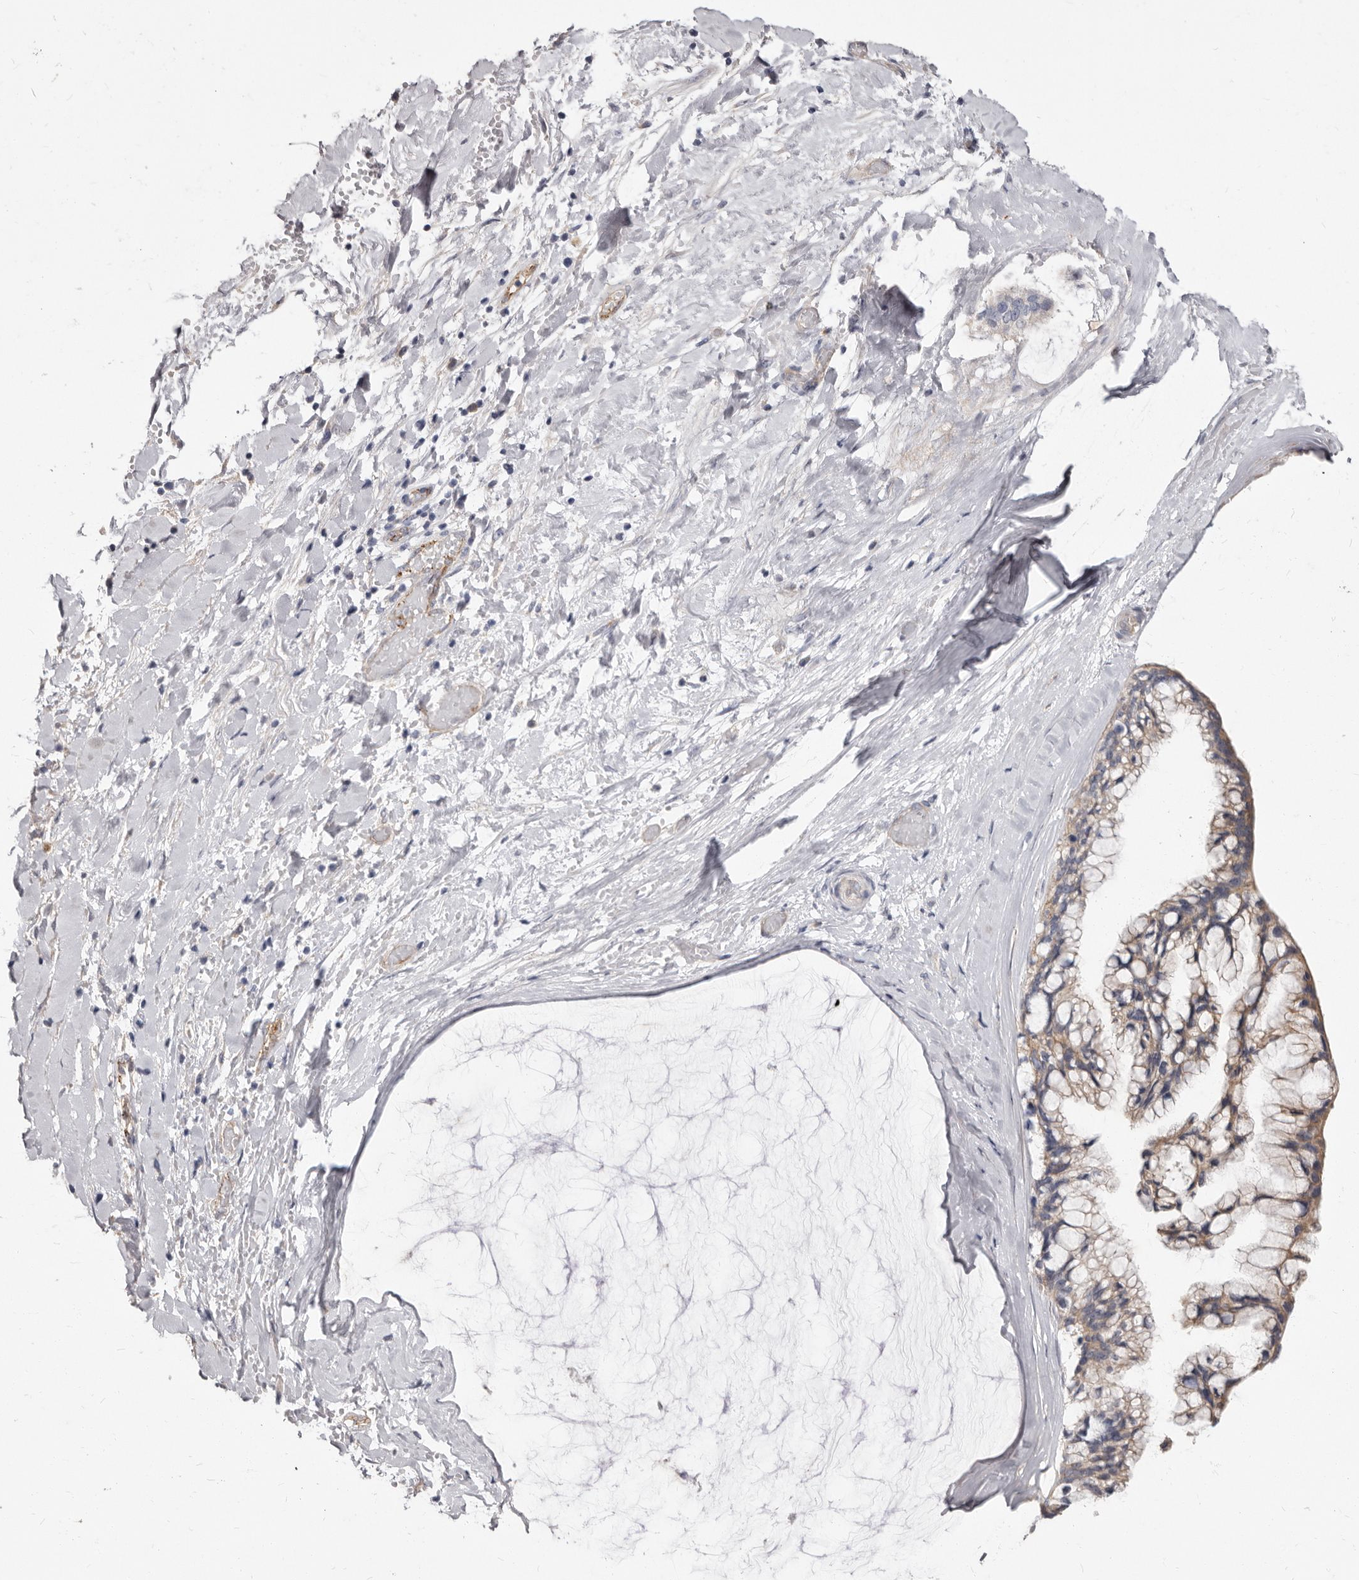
{"staining": {"intensity": "weak", "quantity": ">75%", "location": "cytoplasmic/membranous"}, "tissue": "ovarian cancer", "cell_type": "Tumor cells", "image_type": "cancer", "snomed": [{"axis": "morphology", "description": "Cystadenocarcinoma, mucinous, NOS"}, {"axis": "topography", "description": "Ovary"}], "caption": "The immunohistochemical stain shows weak cytoplasmic/membranous positivity in tumor cells of ovarian mucinous cystadenocarcinoma tissue.", "gene": "FMO2", "patient": {"sex": "female", "age": 39}}